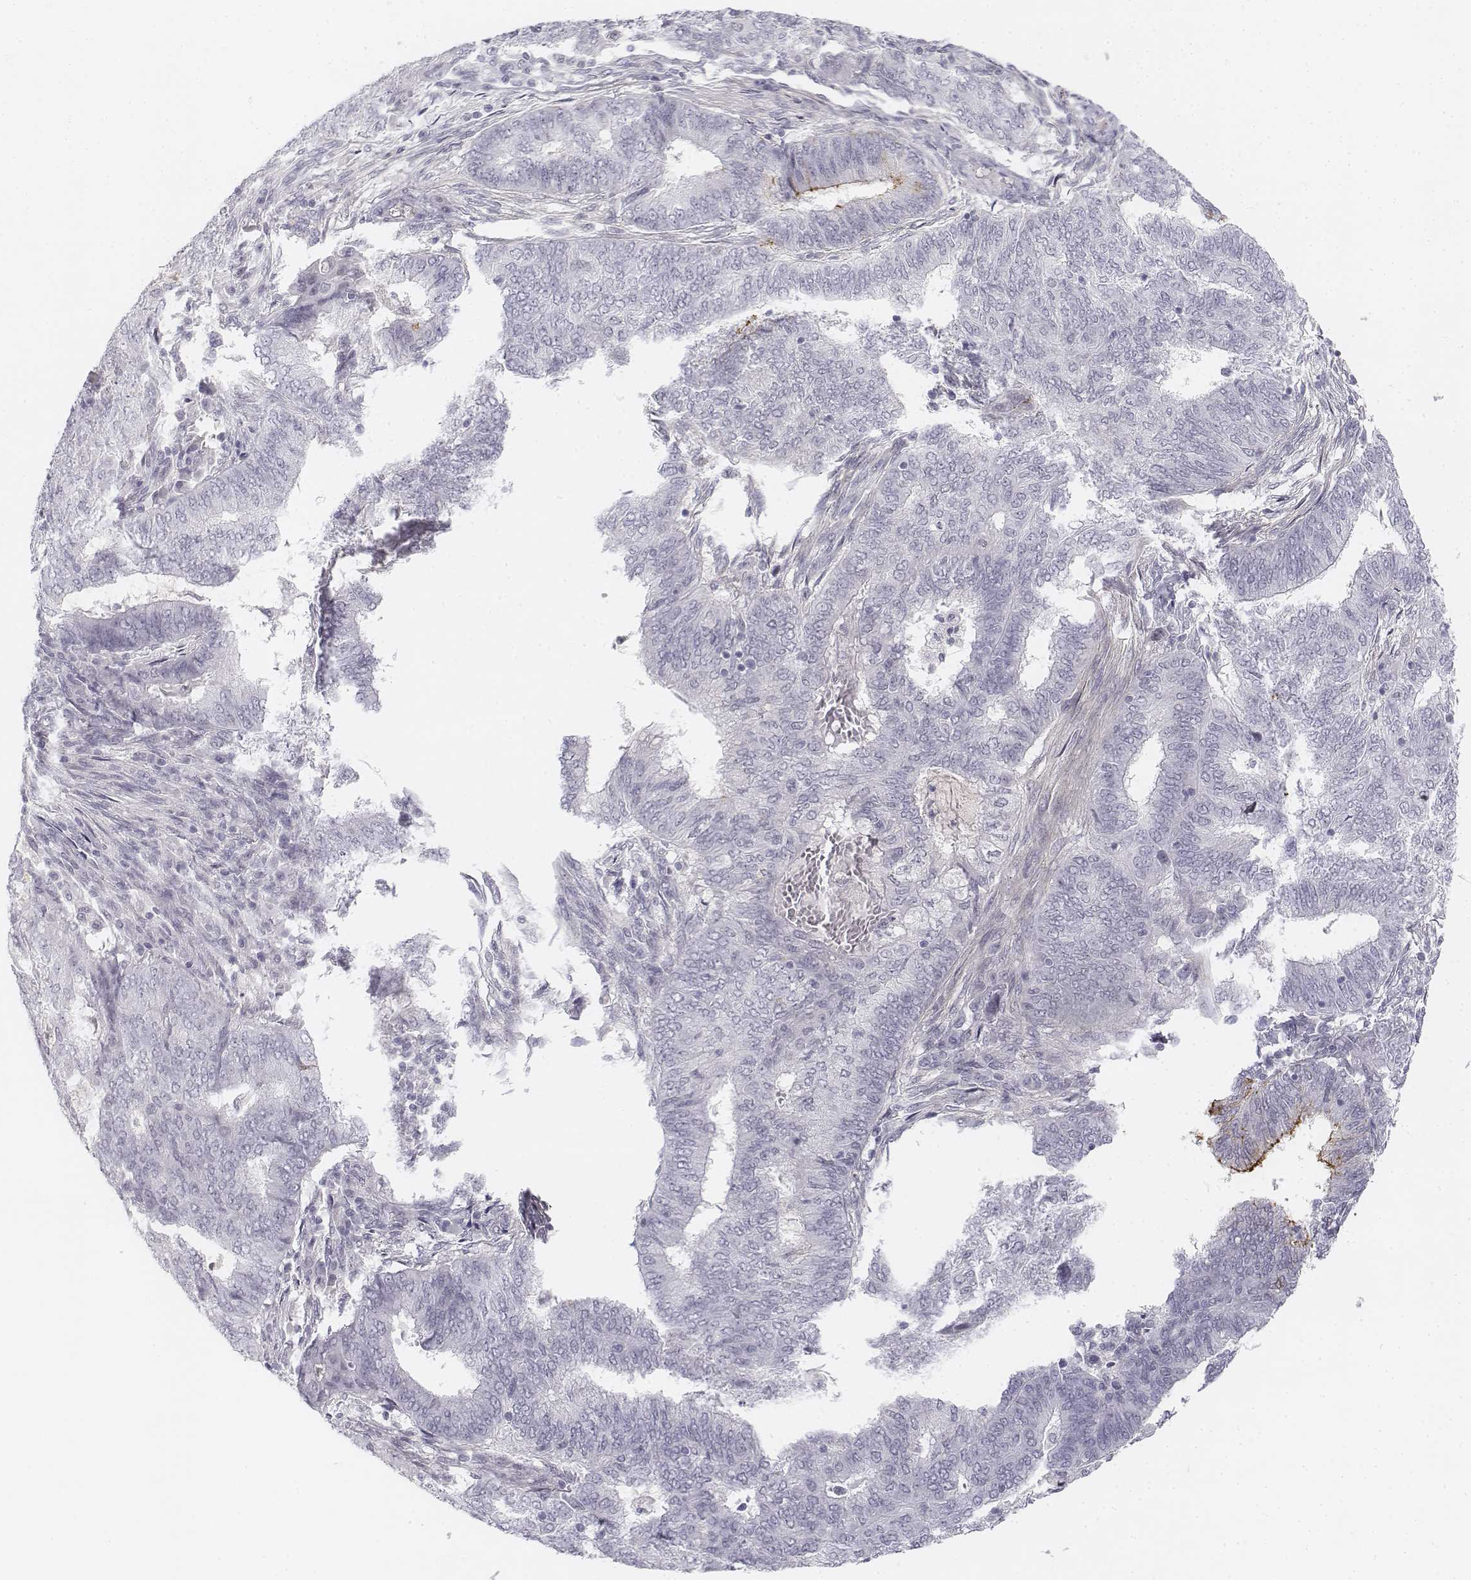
{"staining": {"intensity": "negative", "quantity": "none", "location": "none"}, "tissue": "endometrial cancer", "cell_type": "Tumor cells", "image_type": "cancer", "snomed": [{"axis": "morphology", "description": "Adenocarcinoma, NOS"}, {"axis": "topography", "description": "Endometrium"}], "caption": "A micrograph of human endometrial cancer (adenocarcinoma) is negative for staining in tumor cells. (Stains: DAB (3,3'-diaminobenzidine) immunohistochemistry (IHC) with hematoxylin counter stain, Microscopy: brightfield microscopy at high magnification).", "gene": "KRT84", "patient": {"sex": "female", "age": 62}}